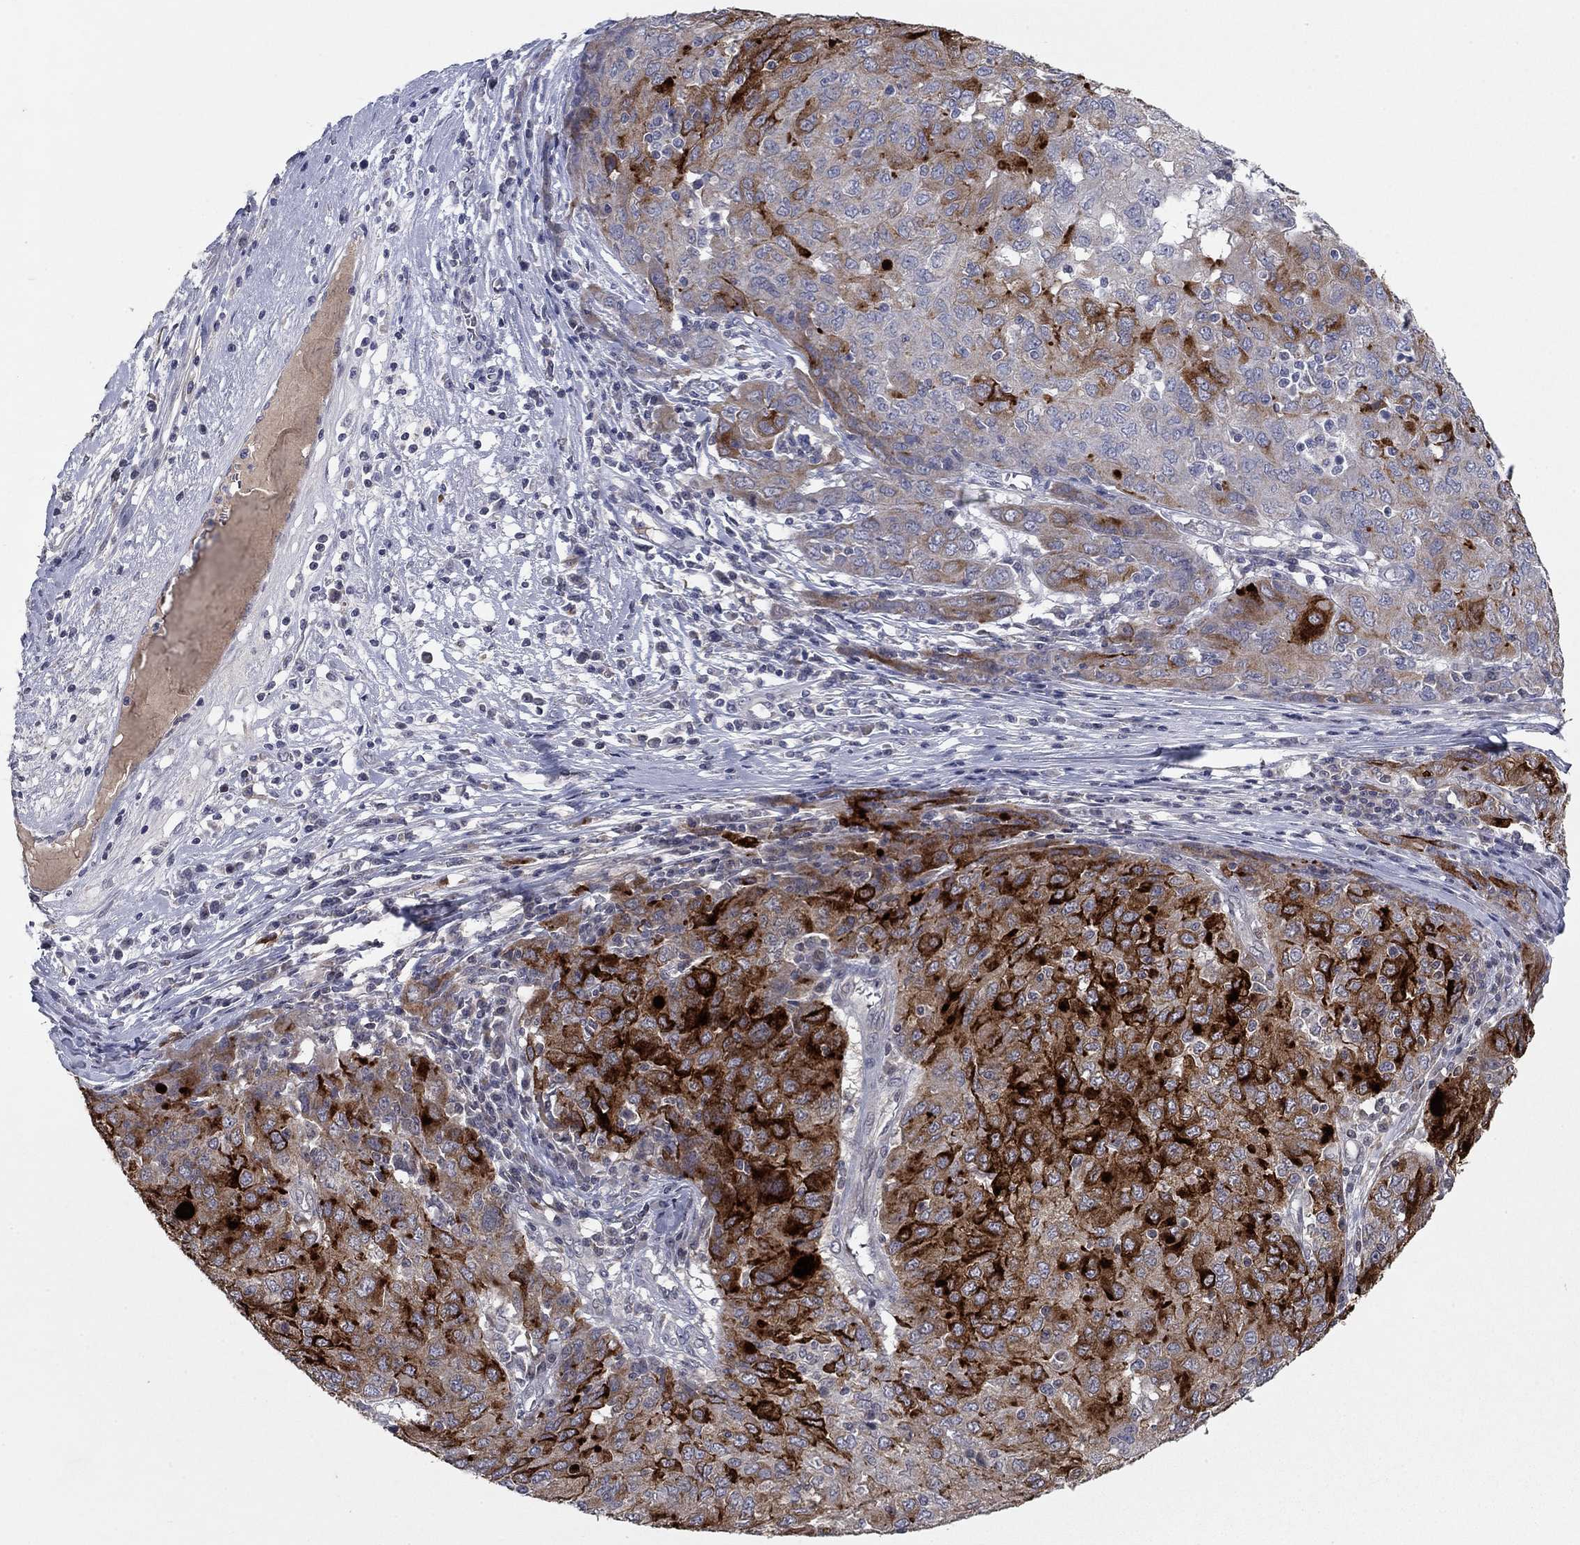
{"staining": {"intensity": "strong", "quantity": ">75%", "location": "cytoplasmic/membranous"}, "tissue": "ovarian cancer", "cell_type": "Tumor cells", "image_type": "cancer", "snomed": [{"axis": "morphology", "description": "Carcinoma, endometroid"}, {"axis": "topography", "description": "Ovary"}], "caption": "Human ovarian cancer stained with a protein marker exhibits strong staining in tumor cells.", "gene": "PTGDS", "patient": {"sex": "female", "age": 50}}